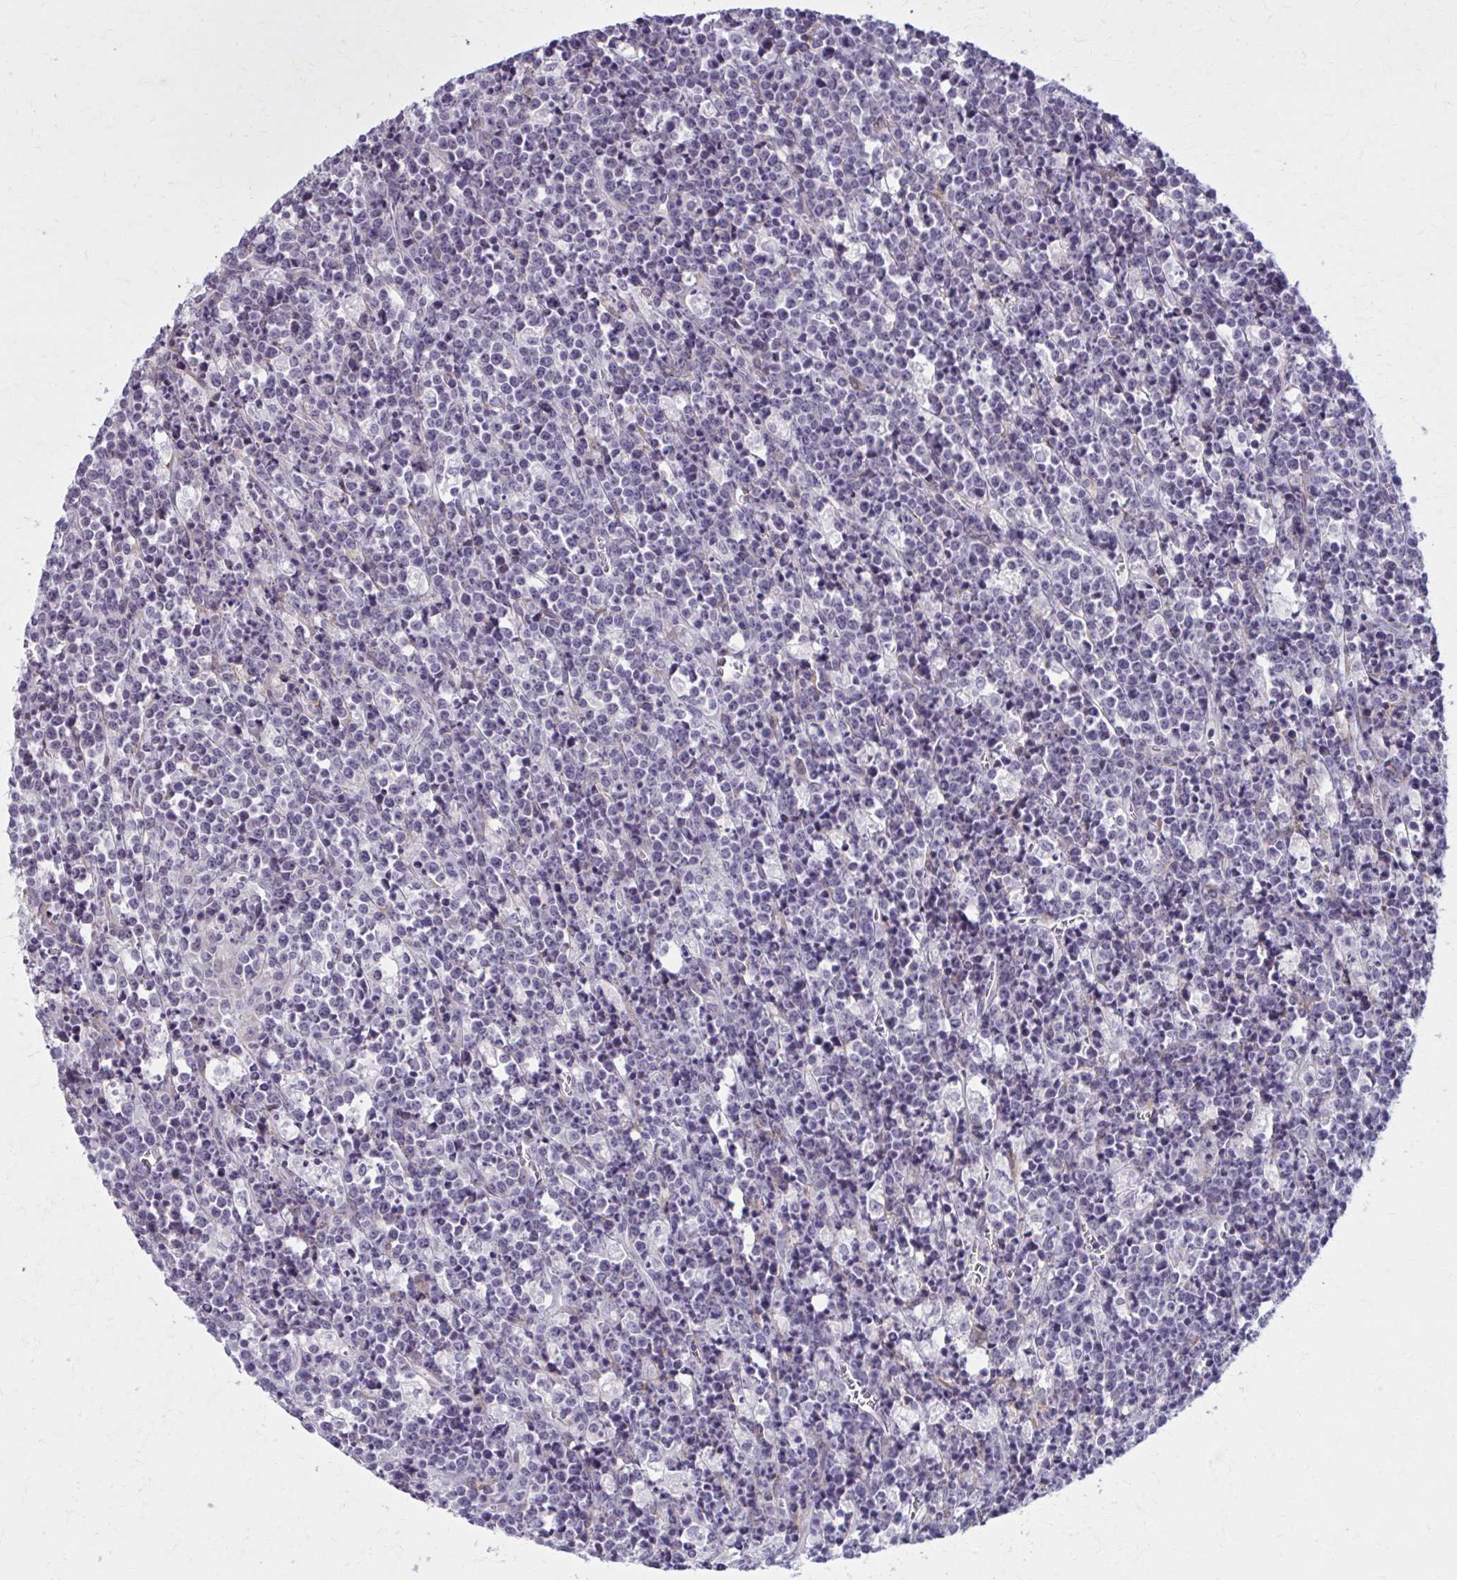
{"staining": {"intensity": "negative", "quantity": "none", "location": "none"}, "tissue": "lymphoma", "cell_type": "Tumor cells", "image_type": "cancer", "snomed": [{"axis": "morphology", "description": "Malignant lymphoma, non-Hodgkin's type, High grade"}, {"axis": "topography", "description": "Ovary"}], "caption": "Immunohistochemistry photomicrograph of high-grade malignant lymphoma, non-Hodgkin's type stained for a protein (brown), which exhibits no expression in tumor cells.", "gene": "NUMBL", "patient": {"sex": "female", "age": 56}}